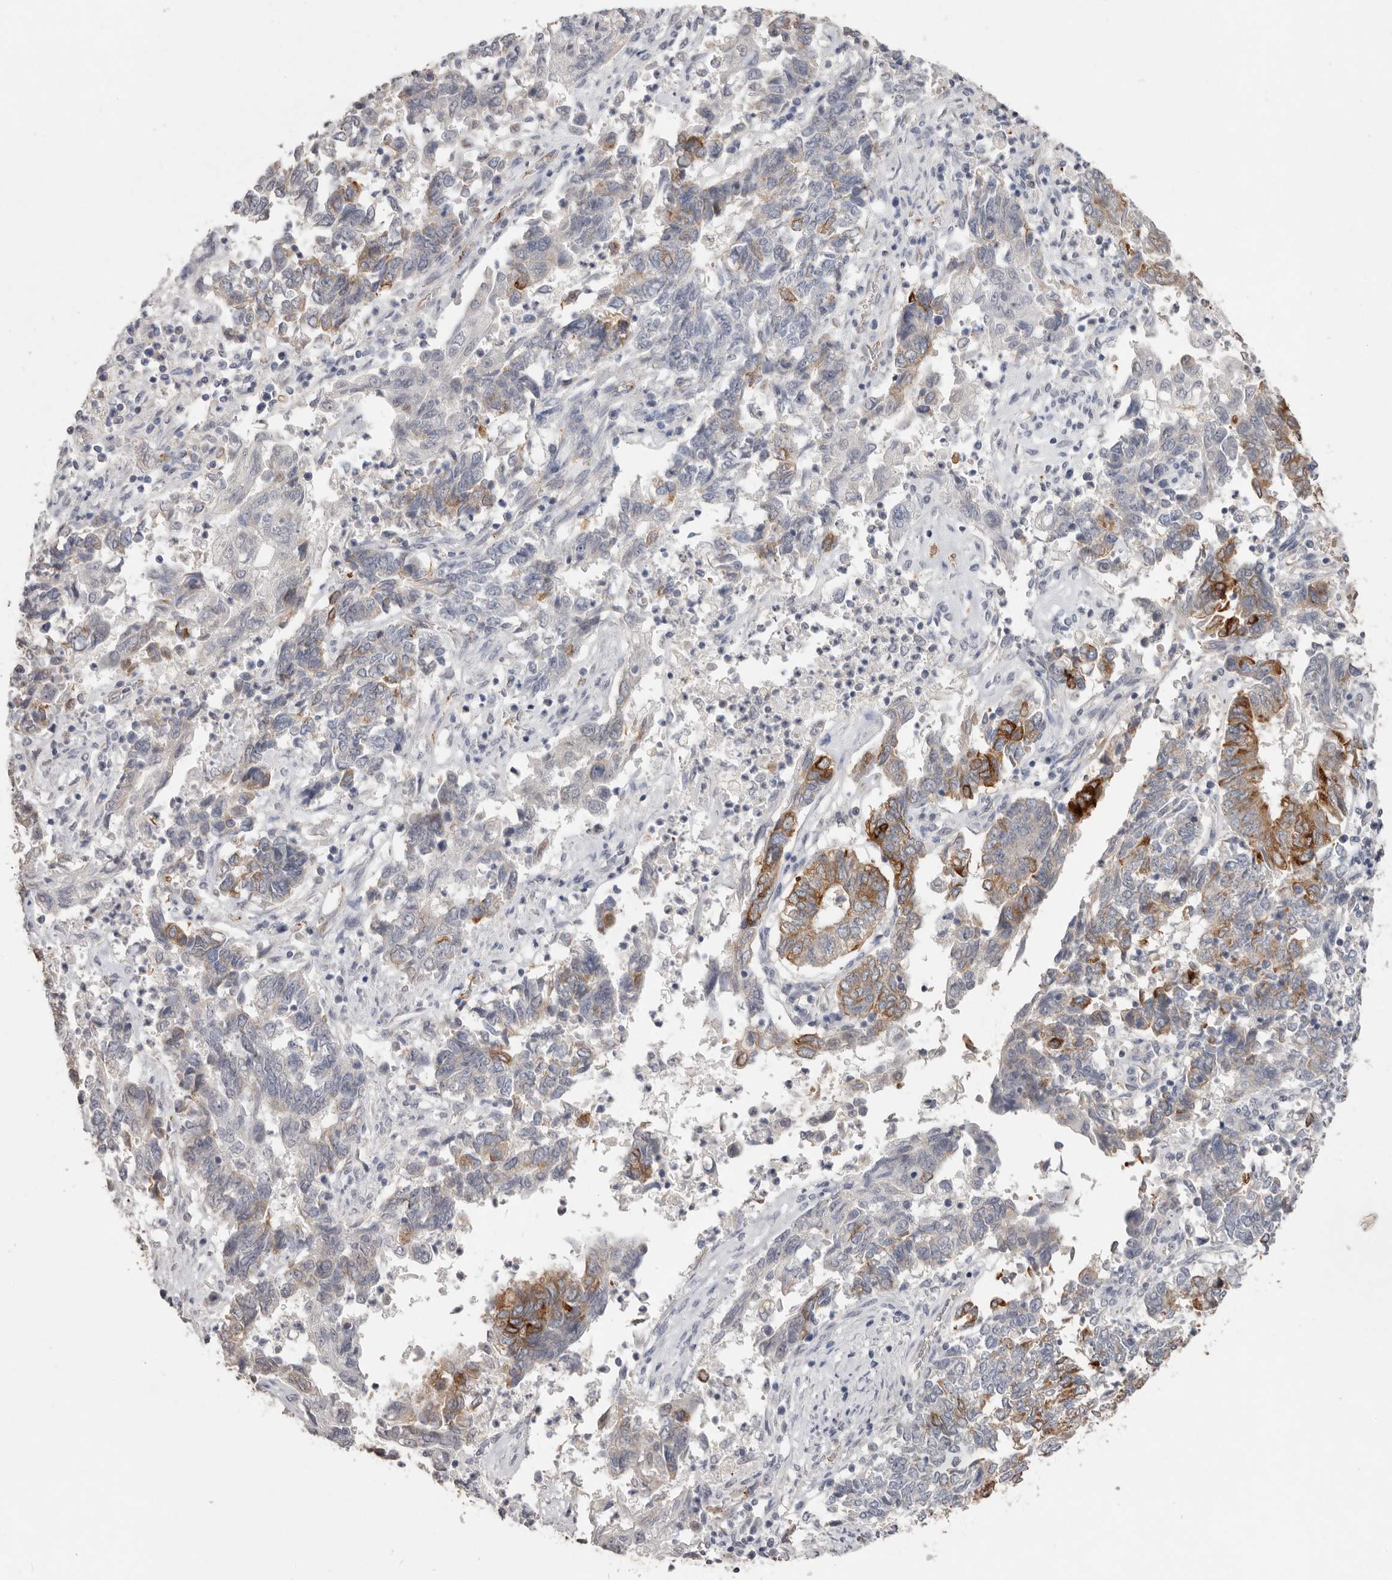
{"staining": {"intensity": "strong", "quantity": "<25%", "location": "cytoplasmic/membranous"}, "tissue": "endometrial cancer", "cell_type": "Tumor cells", "image_type": "cancer", "snomed": [{"axis": "morphology", "description": "Adenocarcinoma, NOS"}, {"axis": "topography", "description": "Endometrium"}], "caption": "DAB (3,3'-diaminobenzidine) immunohistochemical staining of human endometrial cancer (adenocarcinoma) reveals strong cytoplasmic/membranous protein expression in about <25% of tumor cells. (IHC, brightfield microscopy, high magnification).", "gene": "ZYG11B", "patient": {"sex": "female", "age": 80}}